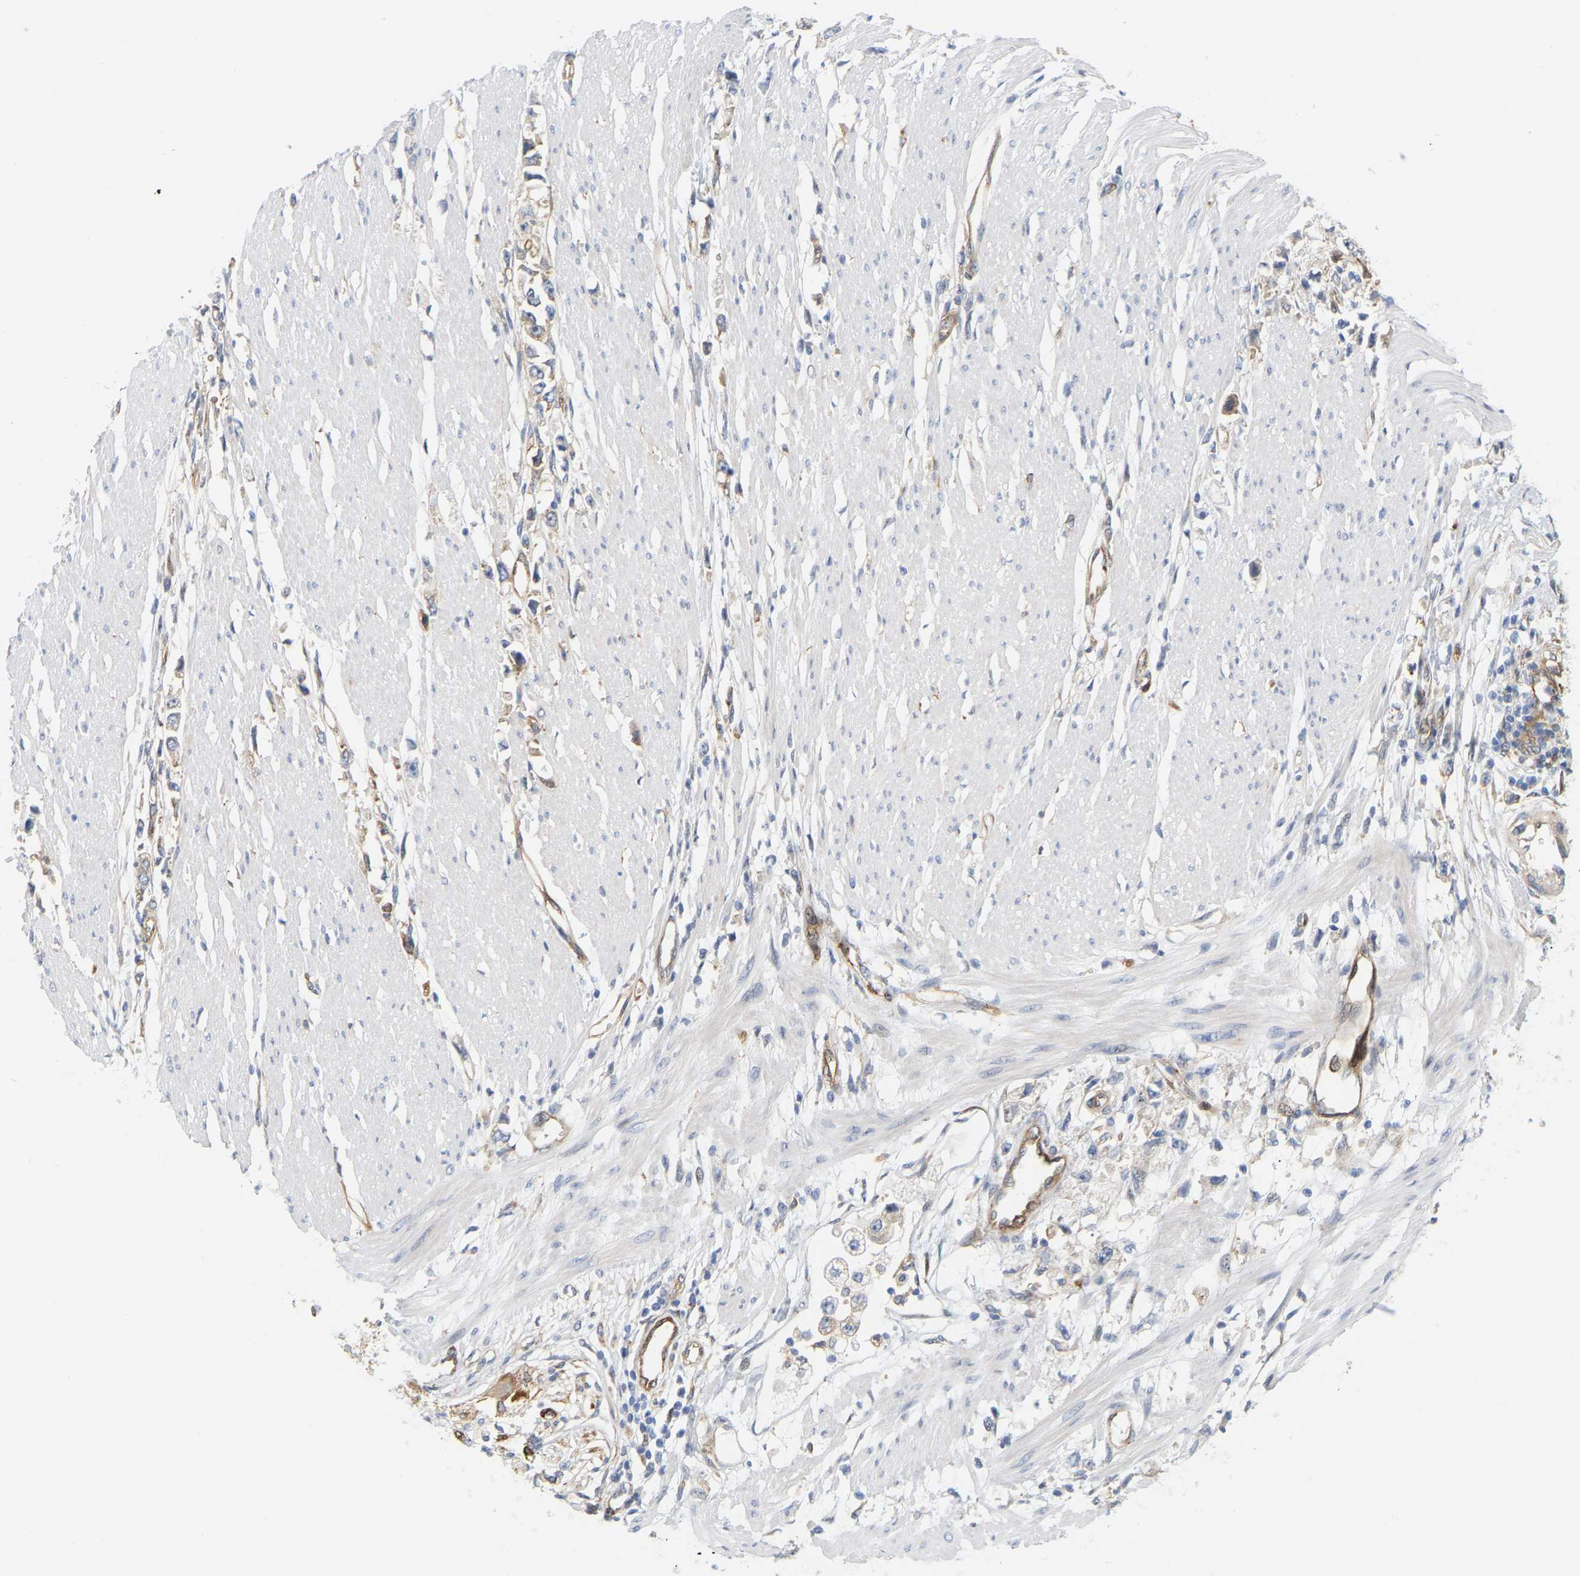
{"staining": {"intensity": "weak", "quantity": "<25%", "location": "cytoplasmic/membranous"}, "tissue": "stomach cancer", "cell_type": "Tumor cells", "image_type": "cancer", "snomed": [{"axis": "morphology", "description": "Adenocarcinoma, NOS"}, {"axis": "topography", "description": "Stomach"}], "caption": "Photomicrograph shows no protein expression in tumor cells of stomach cancer (adenocarcinoma) tissue. (IHC, brightfield microscopy, high magnification).", "gene": "RAPH1", "patient": {"sex": "female", "age": 59}}